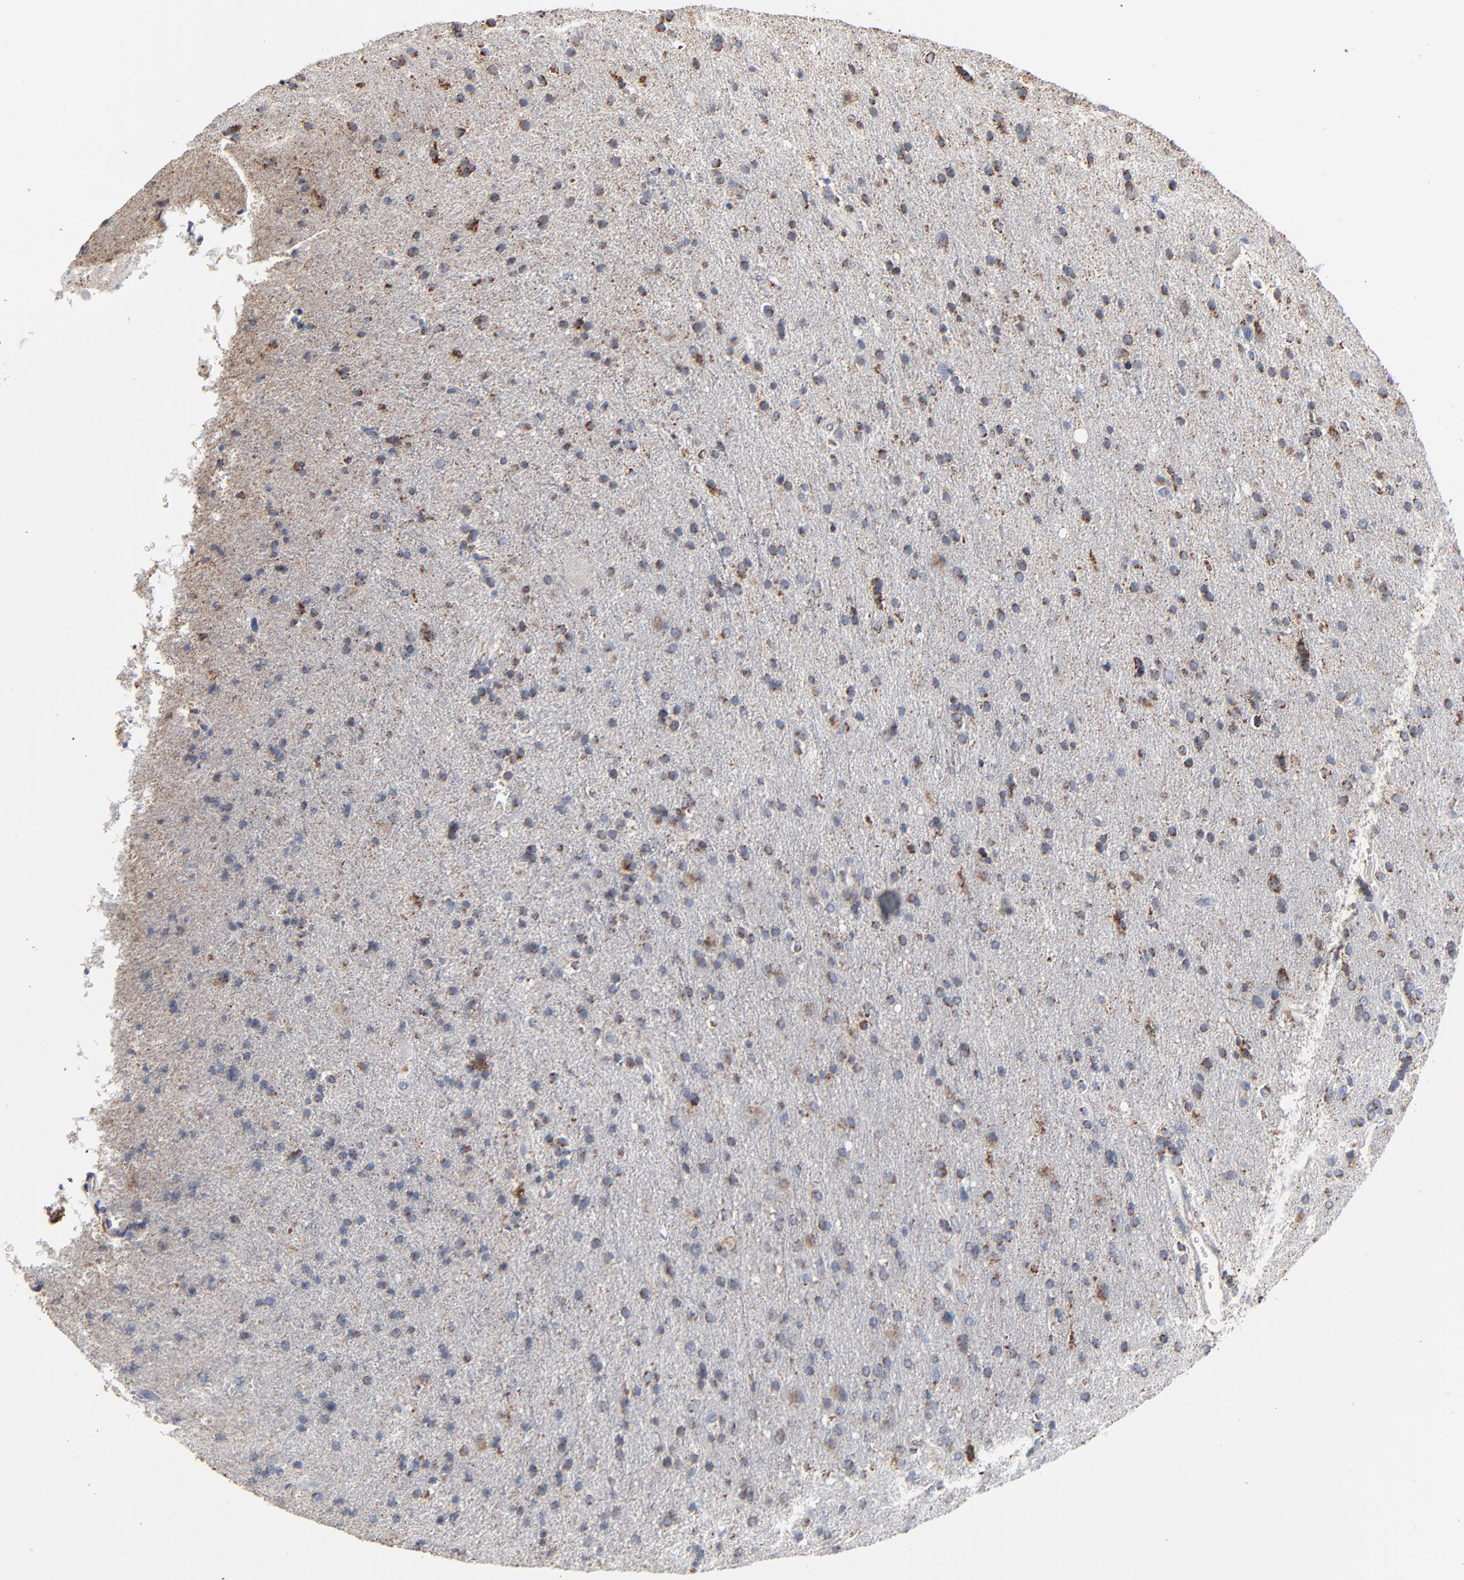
{"staining": {"intensity": "strong", "quantity": "25%-75%", "location": "cytoplasmic/membranous"}, "tissue": "glioma", "cell_type": "Tumor cells", "image_type": "cancer", "snomed": [{"axis": "morphology", "description": "Glioma, malignant, High grade"}, {"axis": "topography", "description": "Brain"}], "caption": "Immunohistochemical staining of malignant glioma (high-grade) demonstrates high levels of strong cytoplasmic/membranous expression in about 25%-75% of tumor cells.", "gene": "UQCRC1", "patient": {"sex": "male", "age": 33}}